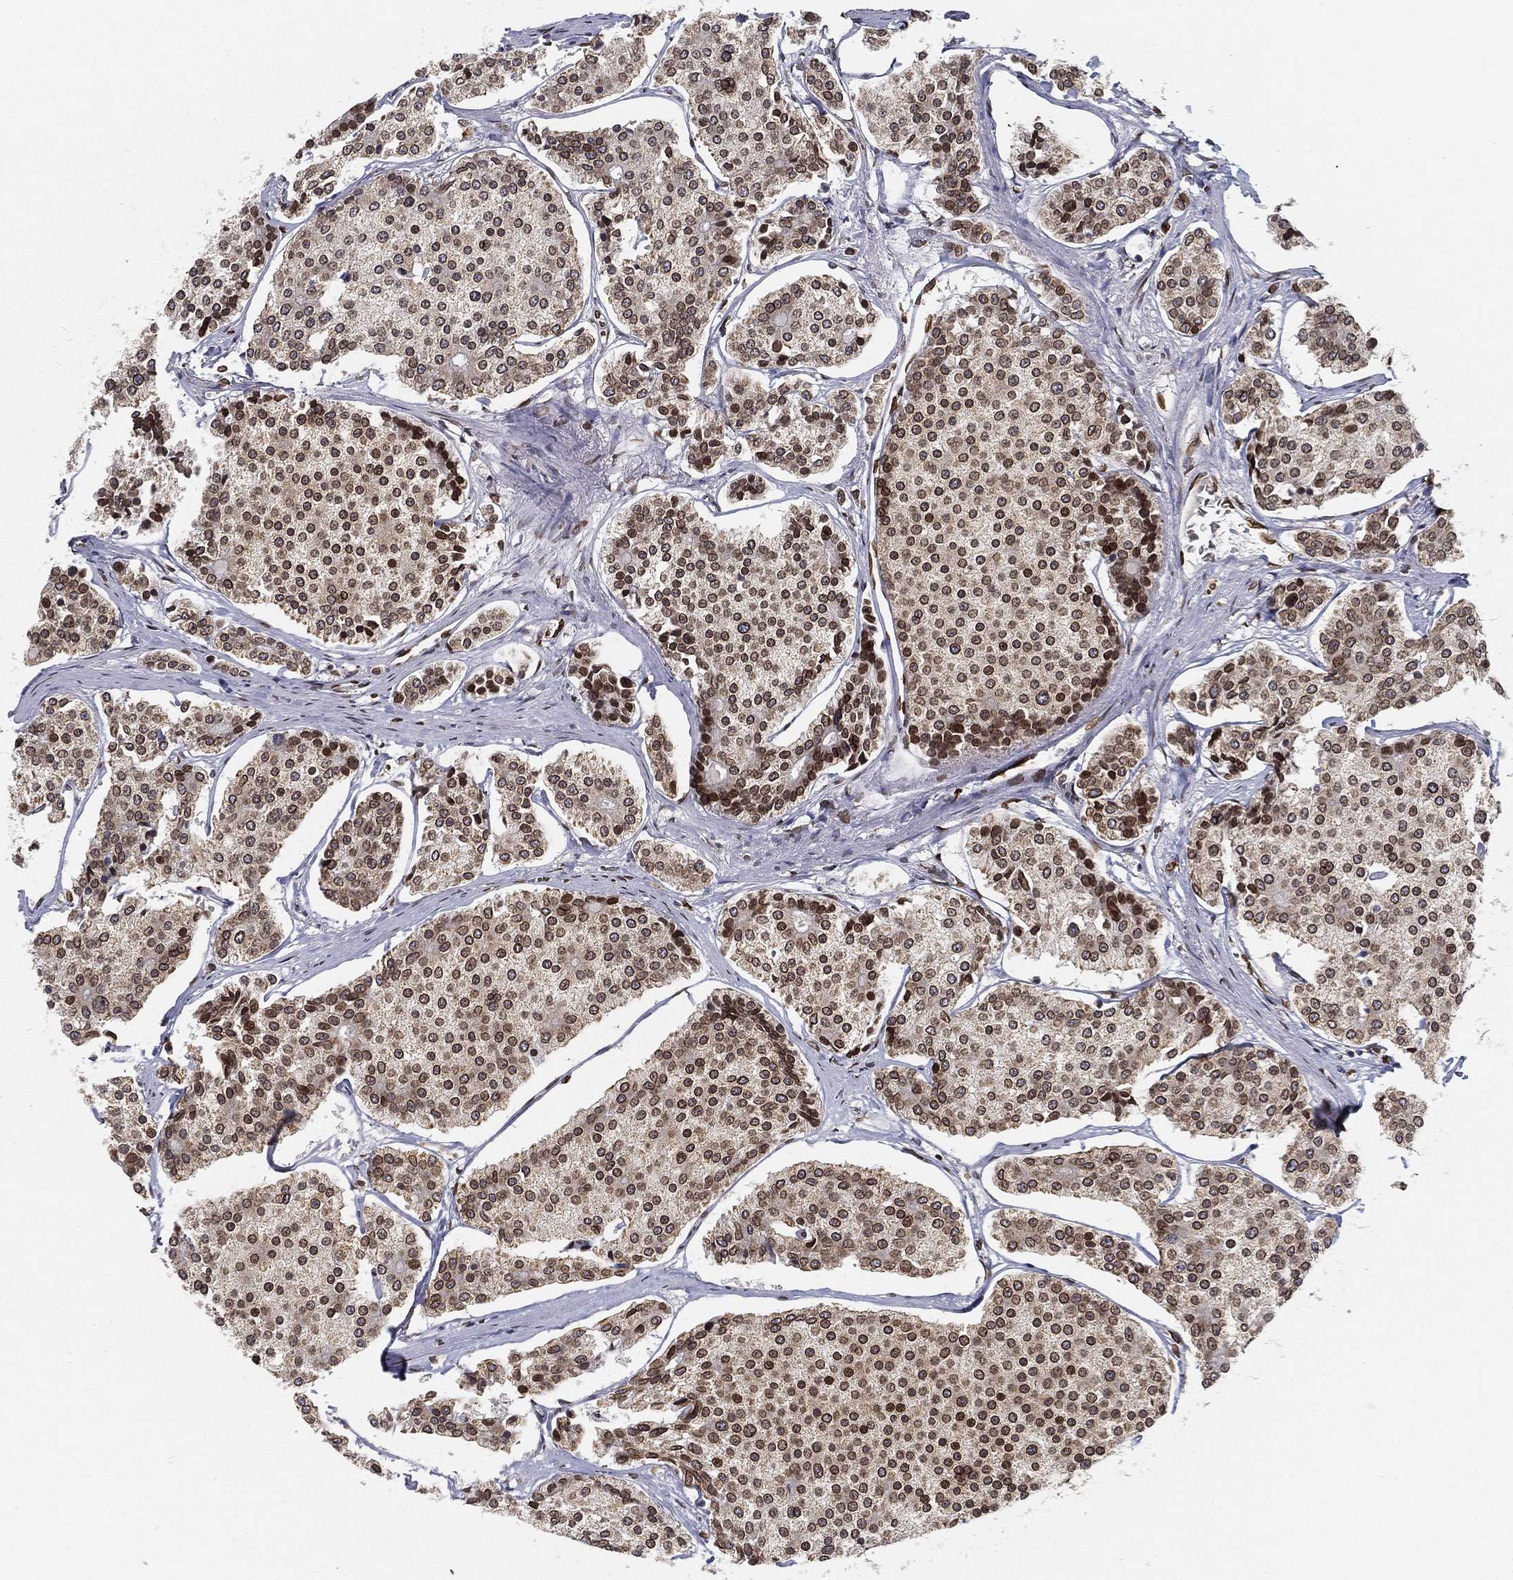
{"staining": {"intensity": "moderate", "quantity": ">75%", "location": "cytoplasmic/membranous,nuclear"}, "tissue": "carcinoid", "cell_type": "Tumor cells", "image_type": "cancer", "snomed": [{"axis": "morphology", "description": "Carcinoid, malignant, NOS"}, {"axis": "topography", "description": "Small intestine"}], "caption": "Protein expression analysis of human malignant carcinoid reveals moderate cytoplasmic/membranous and nuclear staining in approximately >75% of tumor cells. (DAB = brown stain, brightfield microscopy at high magnification).", "gene": "PALB2", "patient": {"sex": "female", "age": 65}}